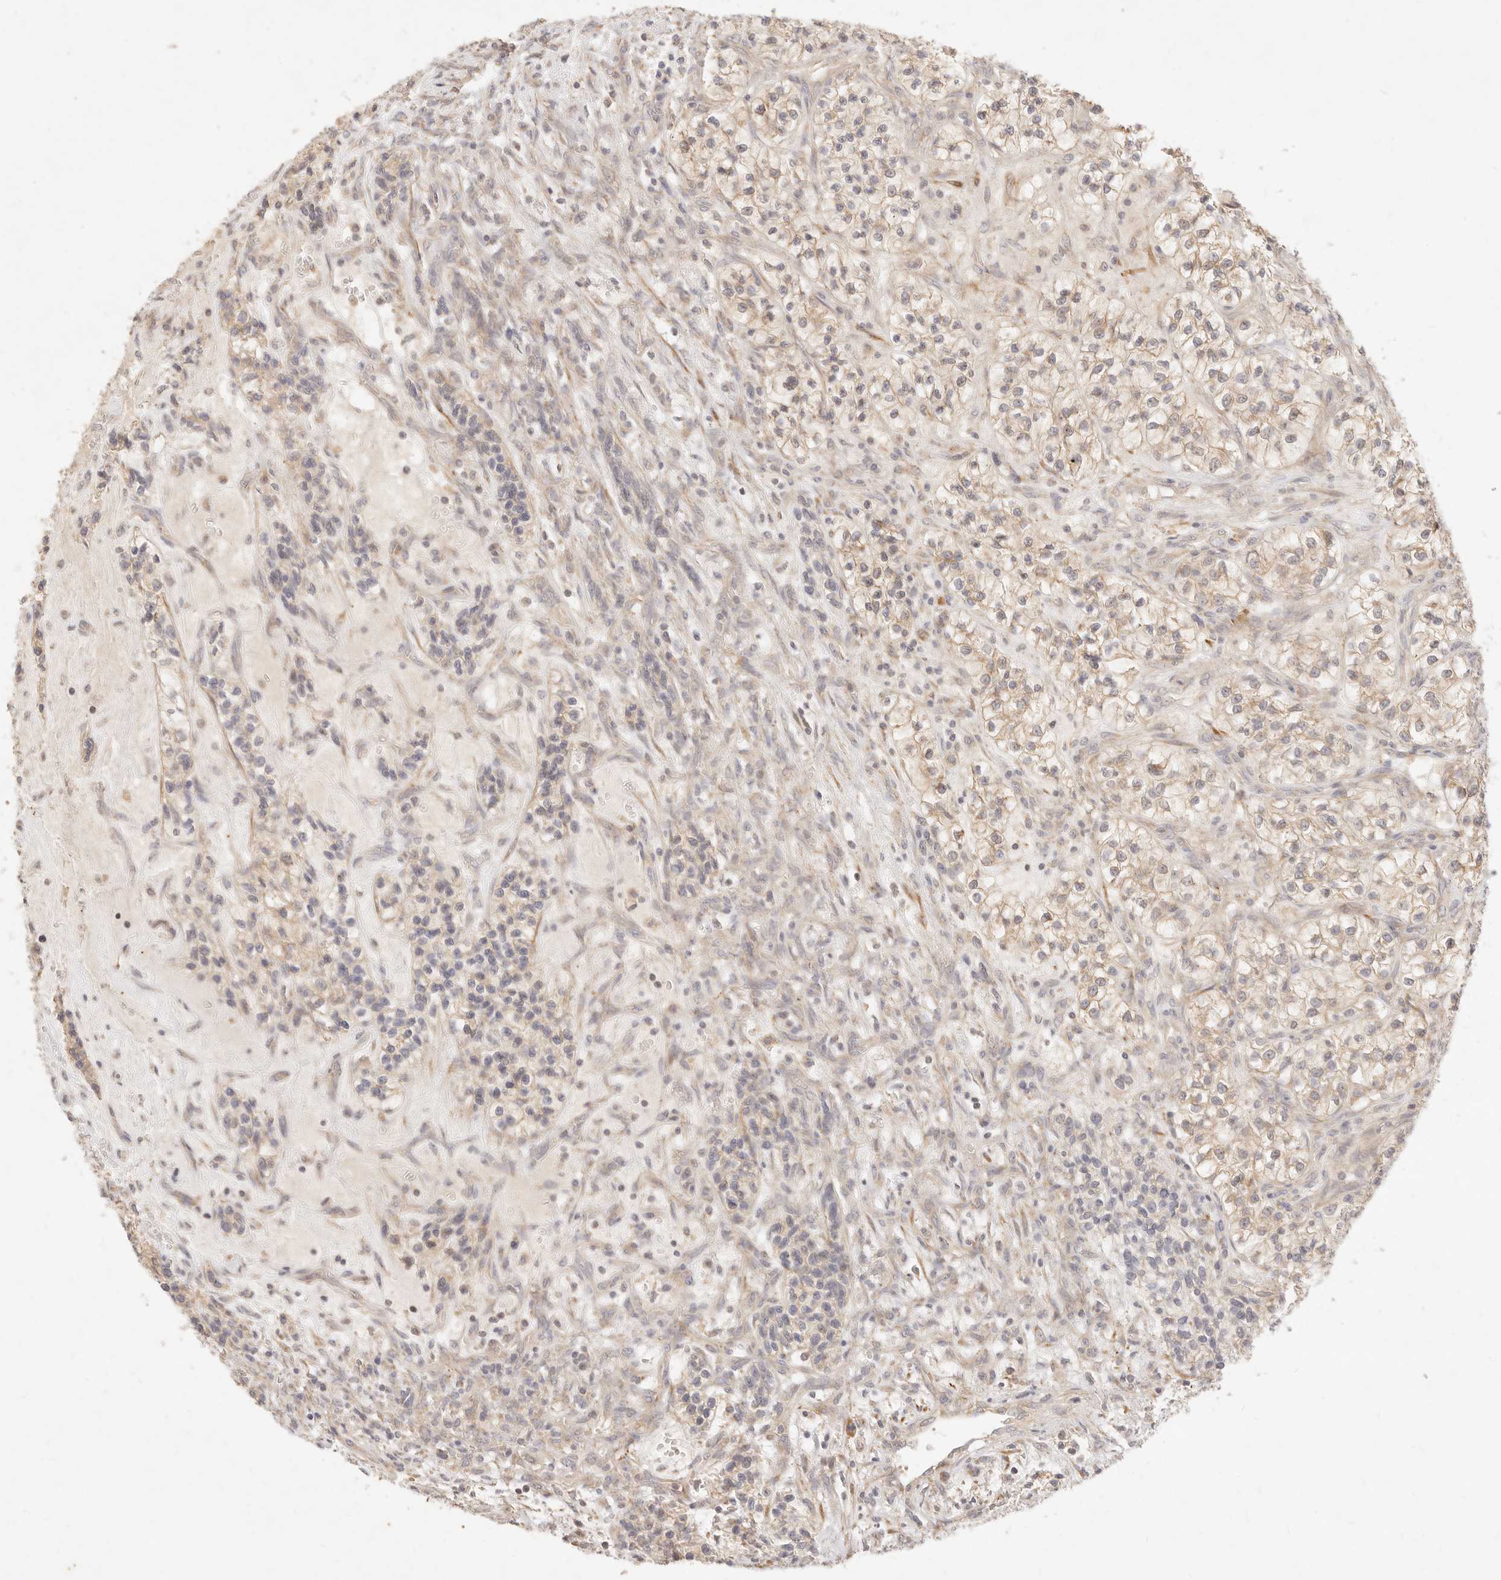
{"staining": {"intensity": "weak", "quantity": "25%-75%", "location": "cytoplasmic/membranous"}, "tissue": "renal cancer", "cell_type": "Tumor cells", "image_type": "cancer", "snomed": [{"axis": "morphology", "description": "Adenocarcinoma, NOS"}, {"axis": "topography", "description": "Kidney"}], "caption": "Approximately 25%-75% of tumor cells in human renal adenocarcinoma demonstrate weak cytoplasmic/membranous protein expression as visualized by brown immunohistochemical staining.", "gene": "RUBCNL", "patient": {"sex": "female", "age": 57}}